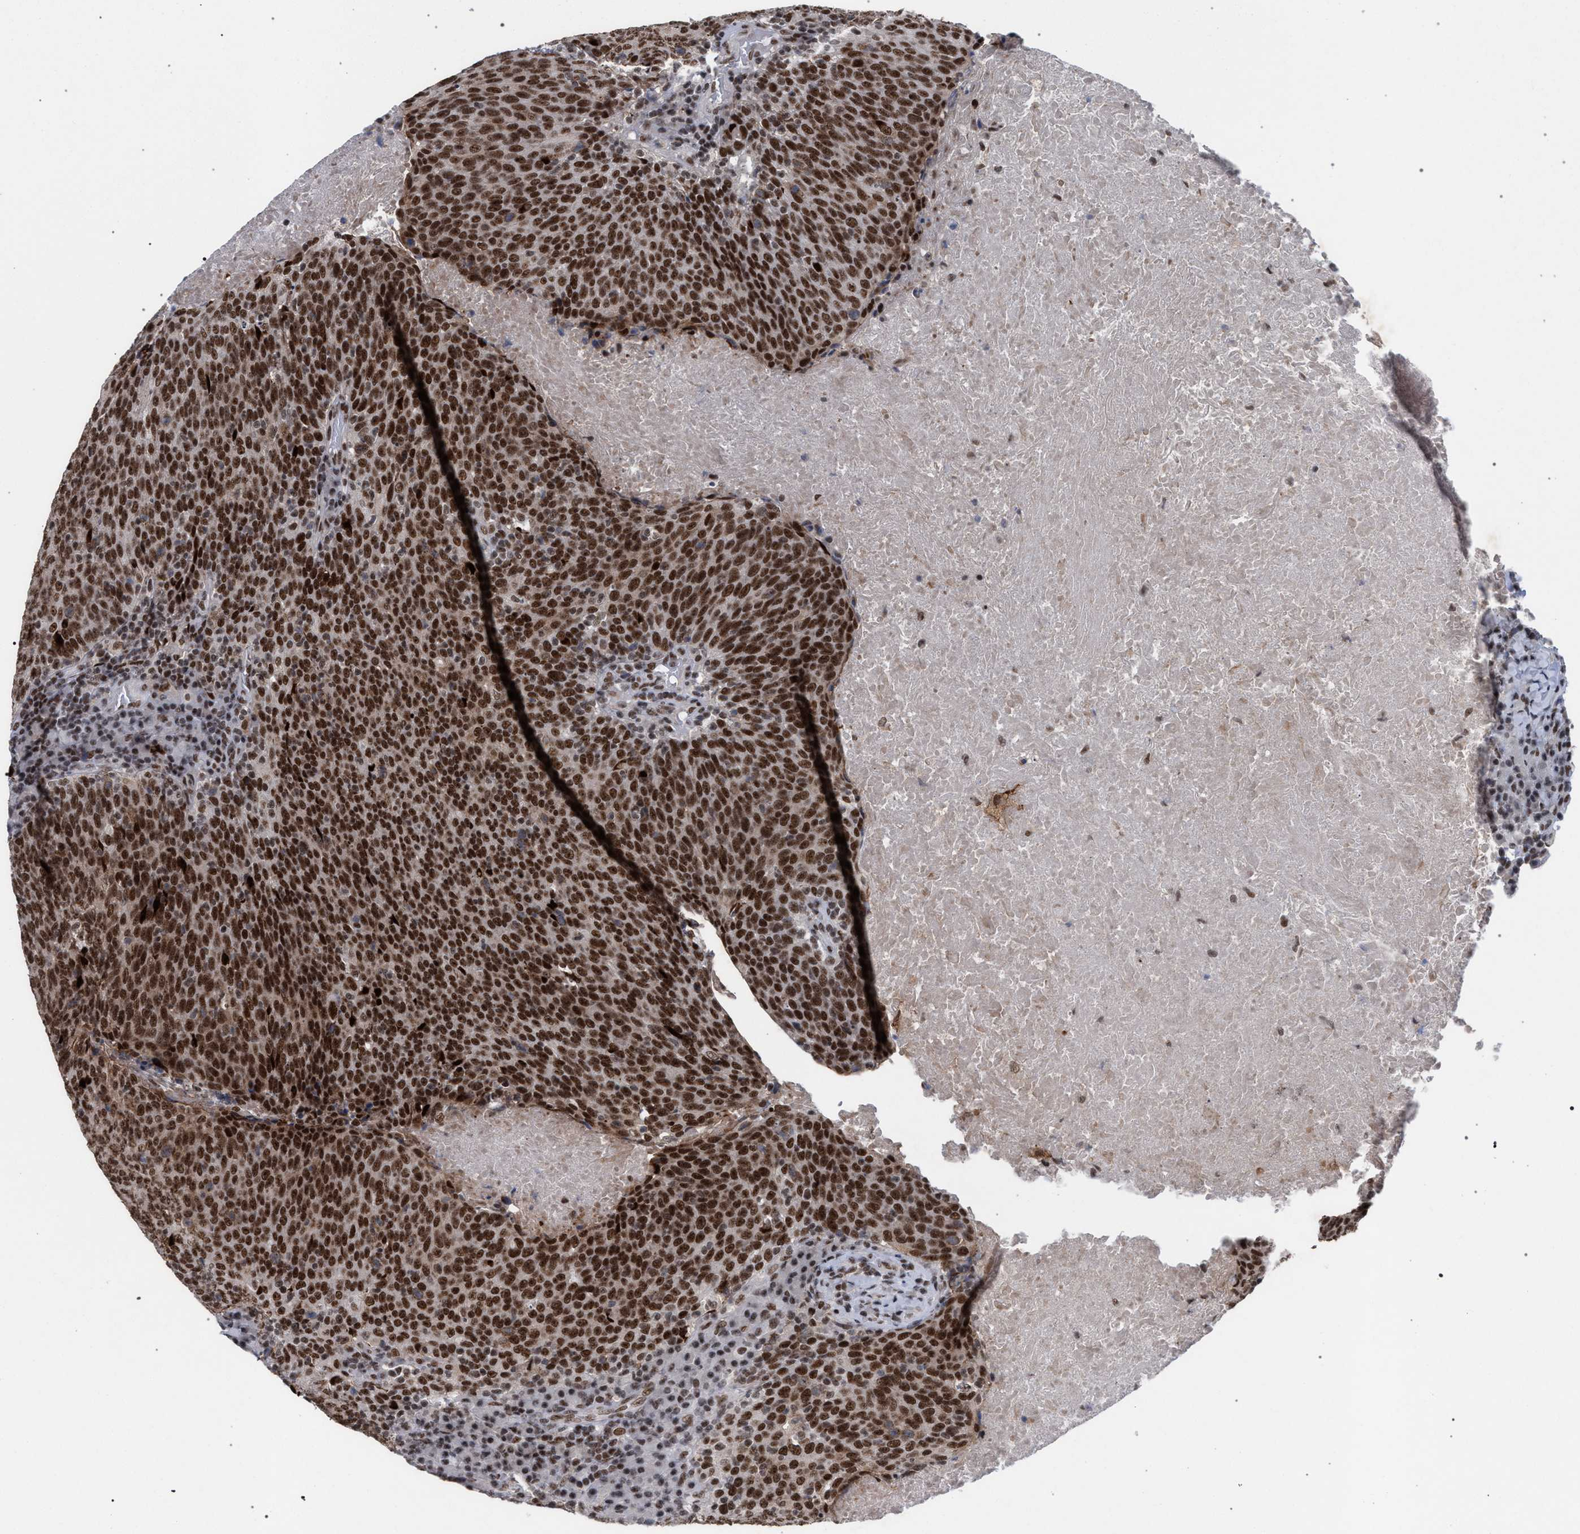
{"staining": {"intensity": "strong", "quantity": ">75%", "location": "nuclear"}, "tissue": "head and neck cancer", "cell_type": "Tumor cells", "image_type": "cancer", "snomed": [{"axis": "morphology", "description": "Squamous cell carcinoma, NOS"}, {"axis": "morphology", "description": "Squamous cell carcinoma, metastatic, NOS"}, {"axis": "topography", "description": "Lymph node"}, {"axis": "topography", "description": "Head-Neck"}], "caption": "Immunohistochemical staining of human metastatic squamous cell carcinoma (head and neck) shows high levels of strong nuclear protein expression in approximately >75% of tumor cells. (DAB (3,3'-diaminobenzidine) = brown stain, brightfield microscopy at high magnification).", "gene": "SCAF4", "patient": {"sex": "male", "age": 62}}